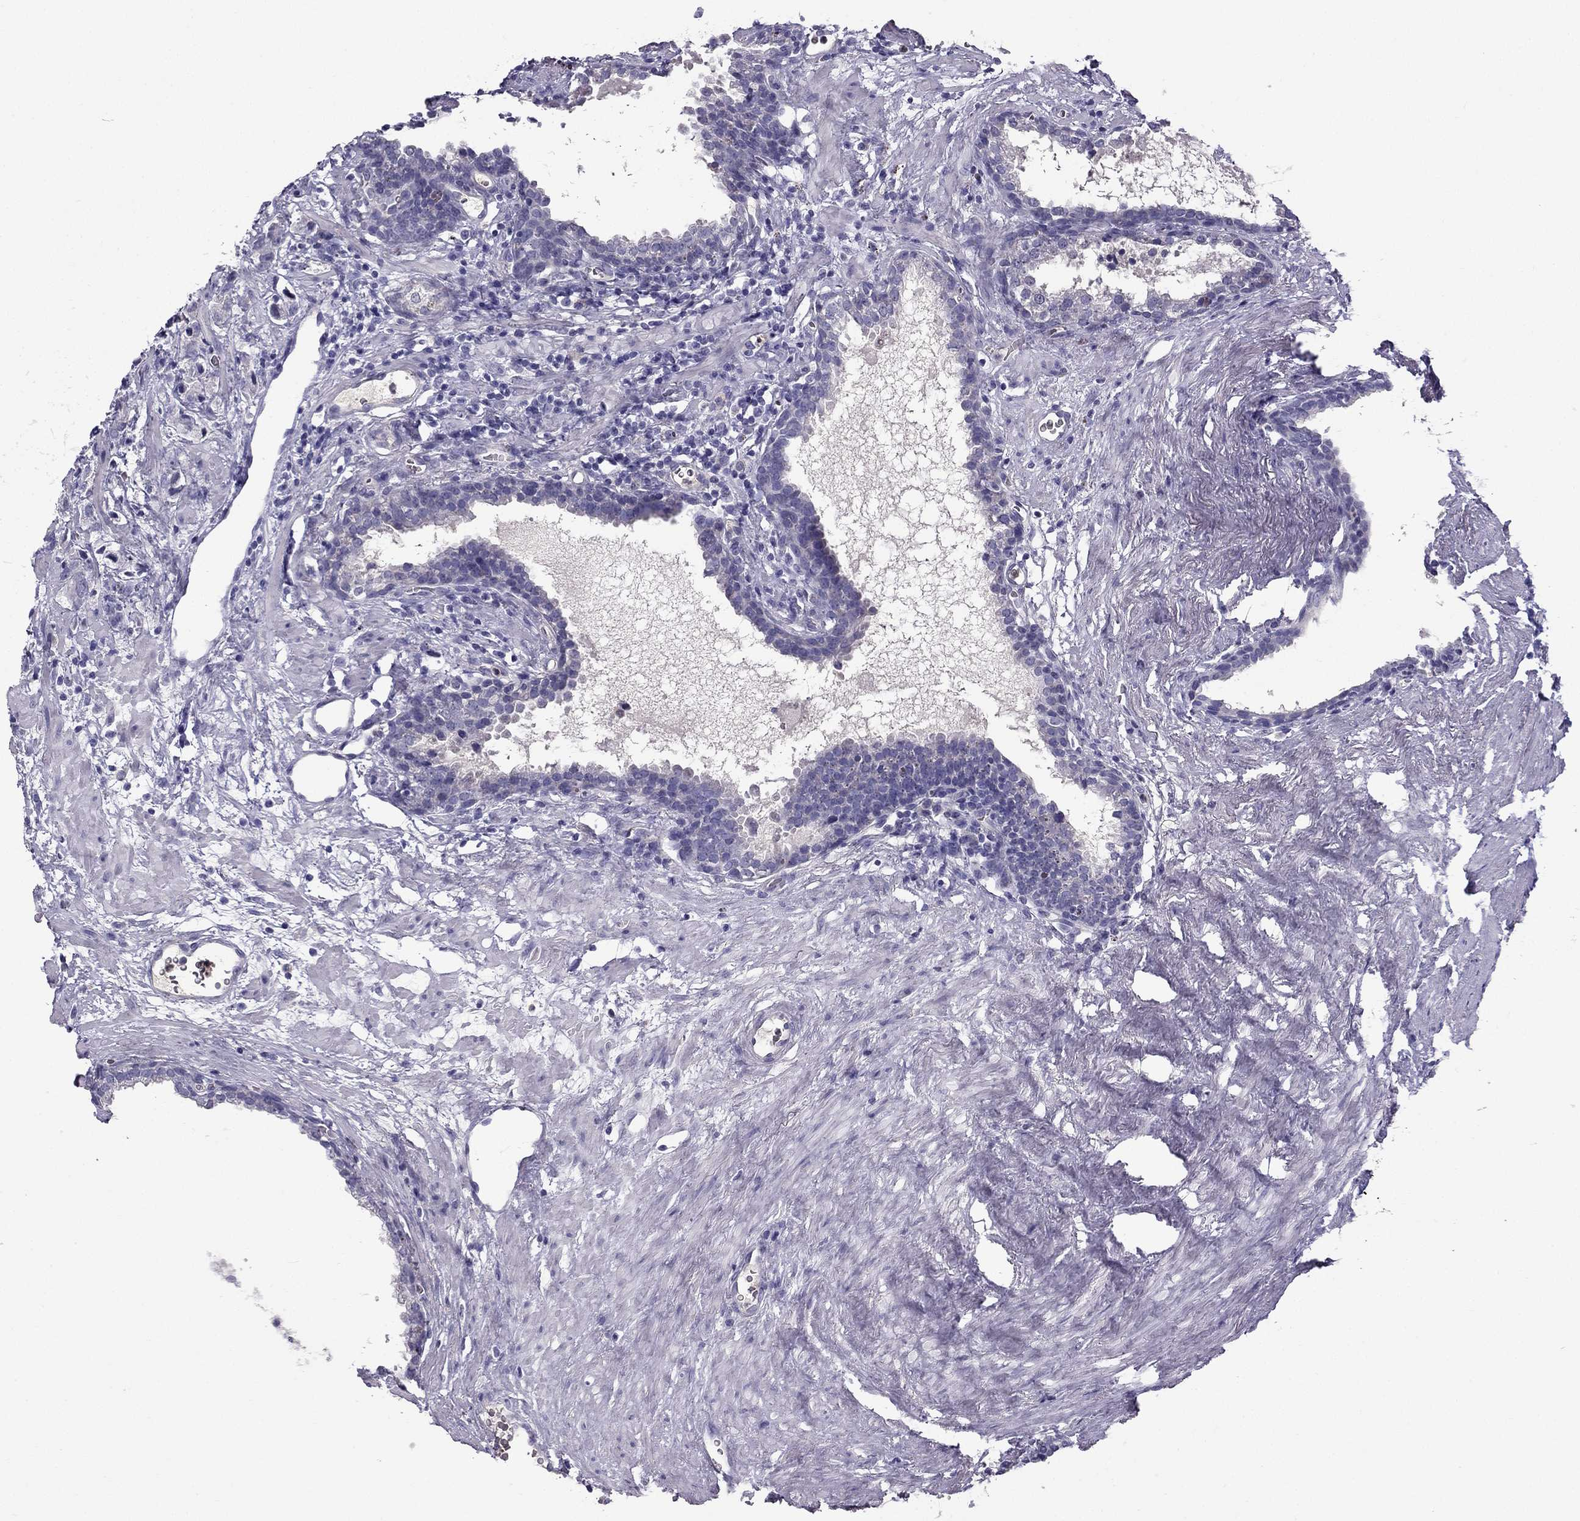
{"staining": {"intensity": "negative", "quantity": "none", "location": "none"}, "tissue": "prostate cancer", "cell_type": "Tumor cells", "image_type": "cancer", "snomed": [{"axis": "morphology", "description": "Adenocarcinoma, NOS"}, {"axis": "topography", "description": "Prostate and seminal vesicle, NOS"}], "caption": "A high-resolution photomicrograph shows immunohistochemistry staining of adenocarcinoma (prostate), which demonstrates no significant staining in tumor cells. (Brightfield microscopy of DAB IHC at high magnification).", "gene": "STOML3", "patient": {"sex": "male", "age": 63}}